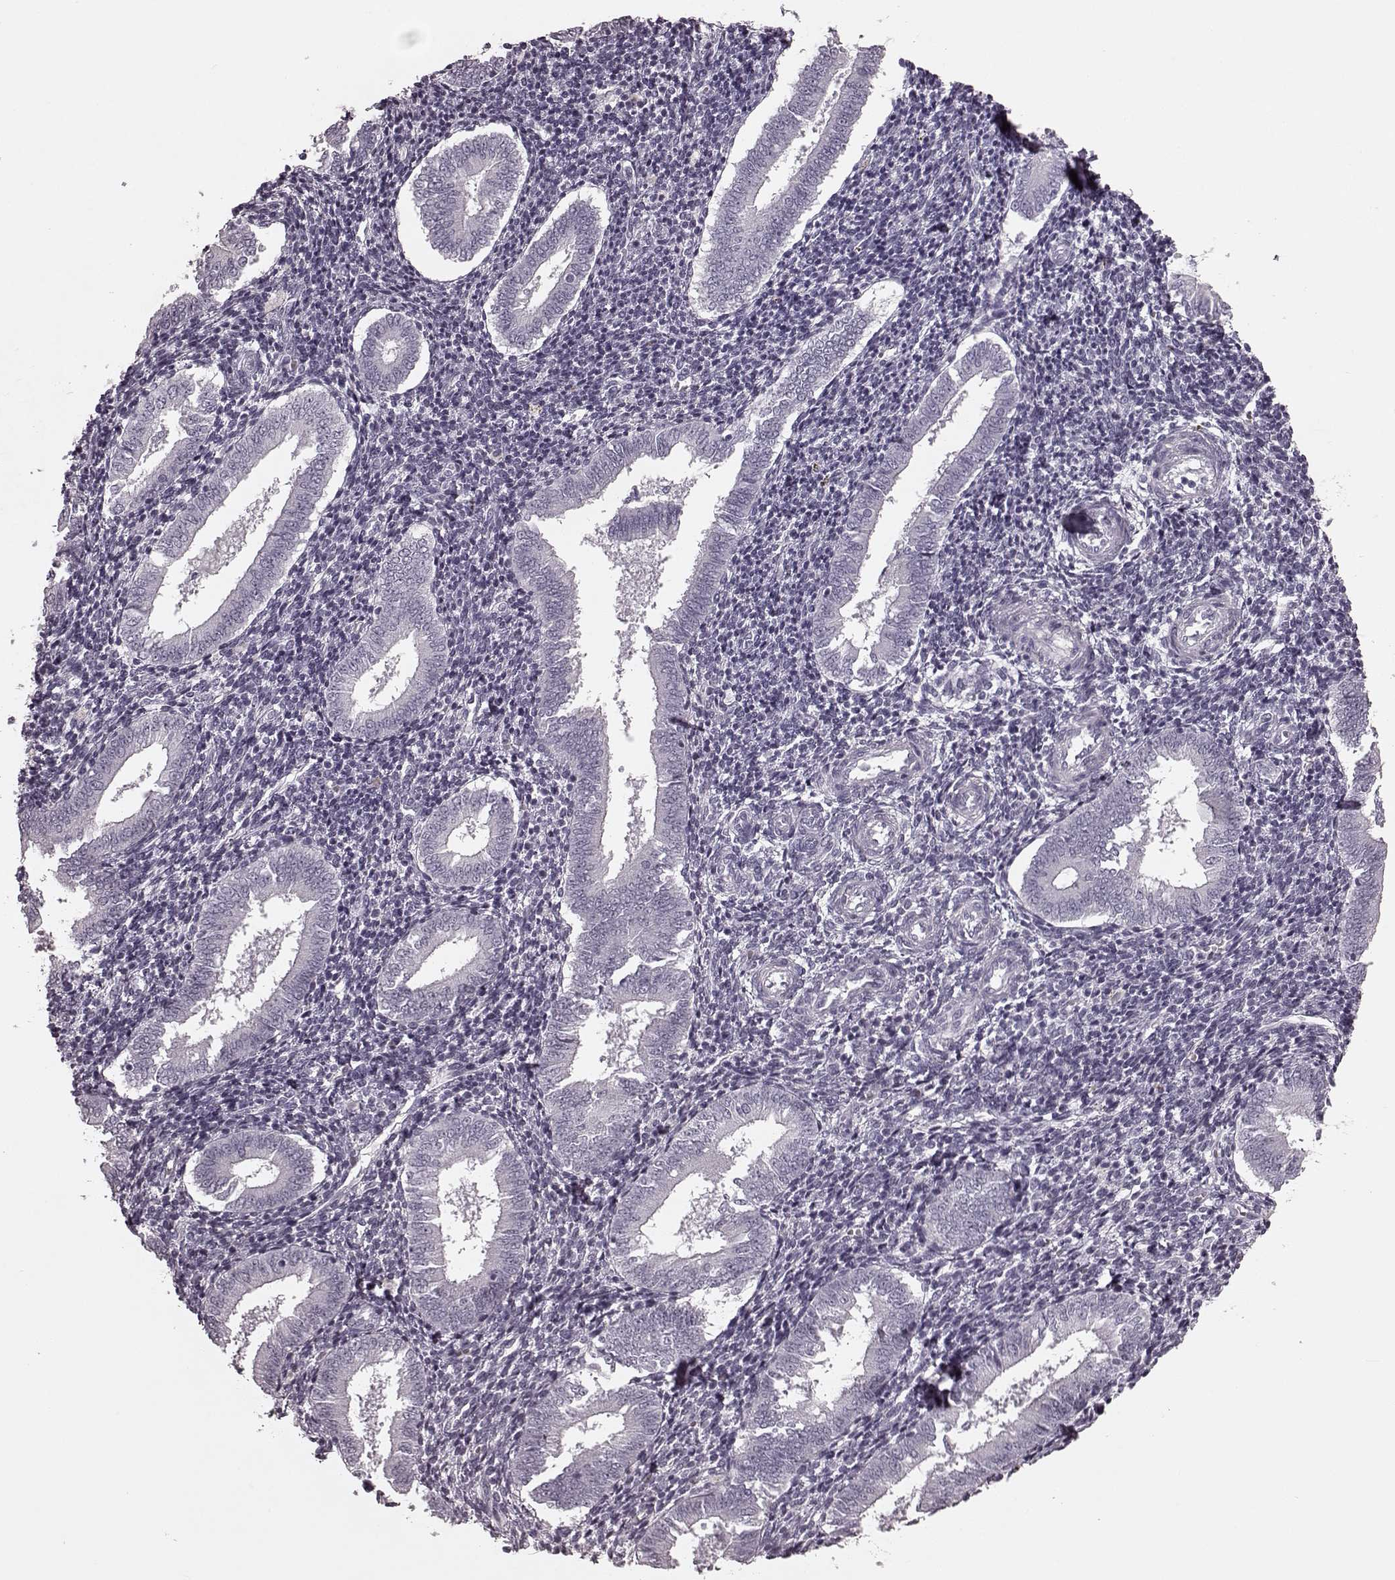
{"staining": {"intensity": "negative", "quantity": "none", "location": "none"}, "tissue": "endometrium", "cell_type": "Cells in endometrial stroma", "image_type": "normal", "snomed": [{"axis": "morphology", "description": "Normal tissue, NOS"}, {"axis": "topography", "description": "Endometrium"}], "caption": "Endometrium stained for a protein using immunohistochemistry (IHC) reveals no staining cells in endometrial stroma.", "gene": "TRPM1", "patient": {"sex": "female", "age": 25}}